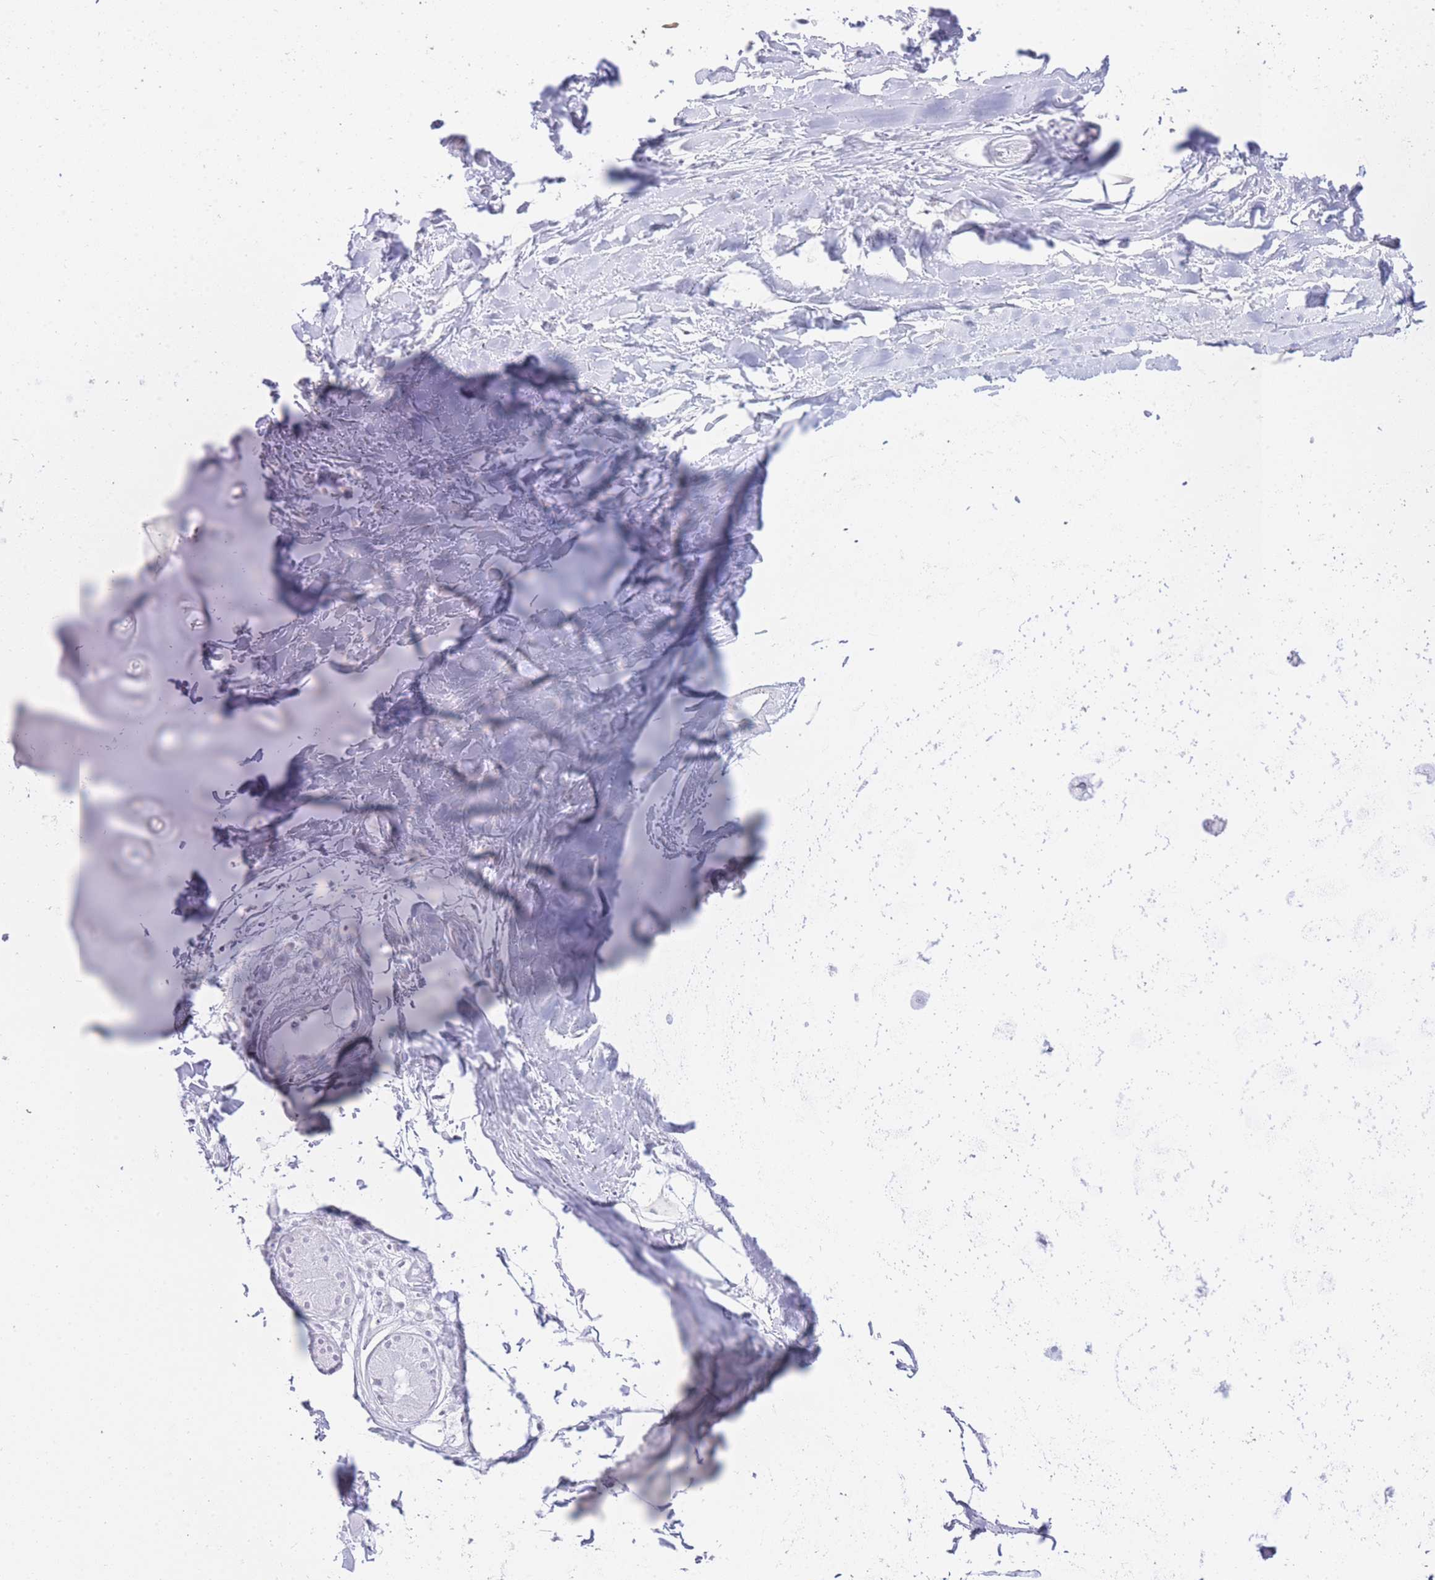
{"staining": {"intensity": "moderate", "quantity": "25%-75%", "location": "cytoplasmic/membranous"}, "tissue": "adipose tissue", "cell_type": "Adipocytes", "image_type": "normal", "snomed": [{"axis": "morphology", "description": "Normal tissue, NOS"}, {"axis": "topography", "description": "Cartilage tissue"}], "caption": "High-power microscopy captured an immunohistochemistry (IHC) micrograph of unremarkable adipose tissue, revealing moderate cytoplasmic/membranous staining in approximately 25%-75% of adipocytes. (Stains: DAB (3,3'-diaminobenzidine) in brown, nuclei in blue, Microscopy: brightfield microscopy at high magnification).", "gene": "CTBP1", "patient": {"sex": "male", "age": 57}}